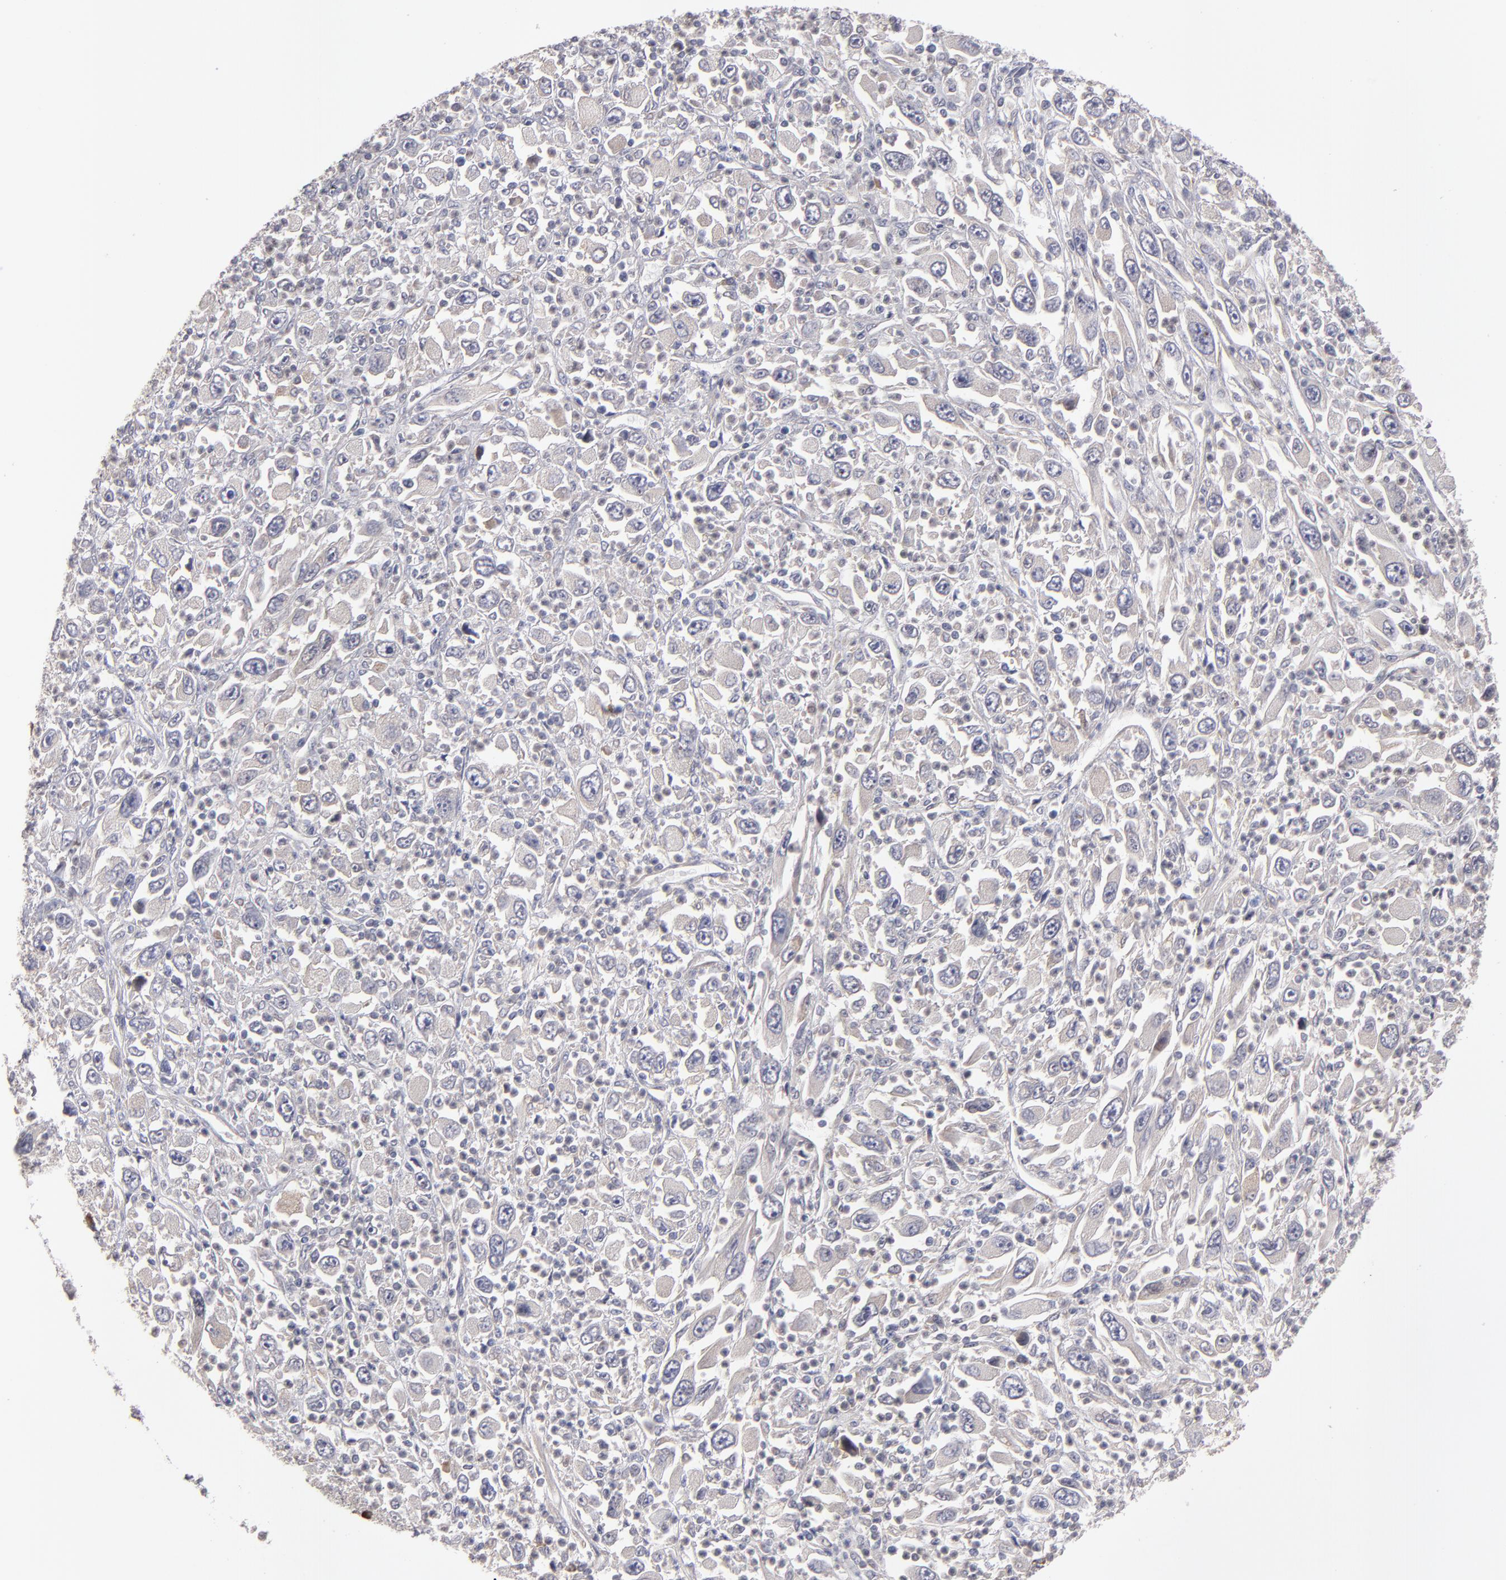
{"staining": {"intensity": "weak", "quantity": "25%-75%", "location": "cytoplasmic/membranous"}, "tissue": "melanoma", "cell_type": "Tumor cells", "image_type": "cancer", "snomed": [{"axis": "morphology", "description": "Malignant melanoma, Metastatic site"}, {"axis": "topography", "description": "Skin"}], "caption": "There is low levels of weak cytoplasmic/membranous staining in tumor cells of malignant melanoma (metastatic site), as demonstrated by immunohistochemical staining (brown color).", "gene": "SND1", "patient": {"sex": "female", "age": 56}}